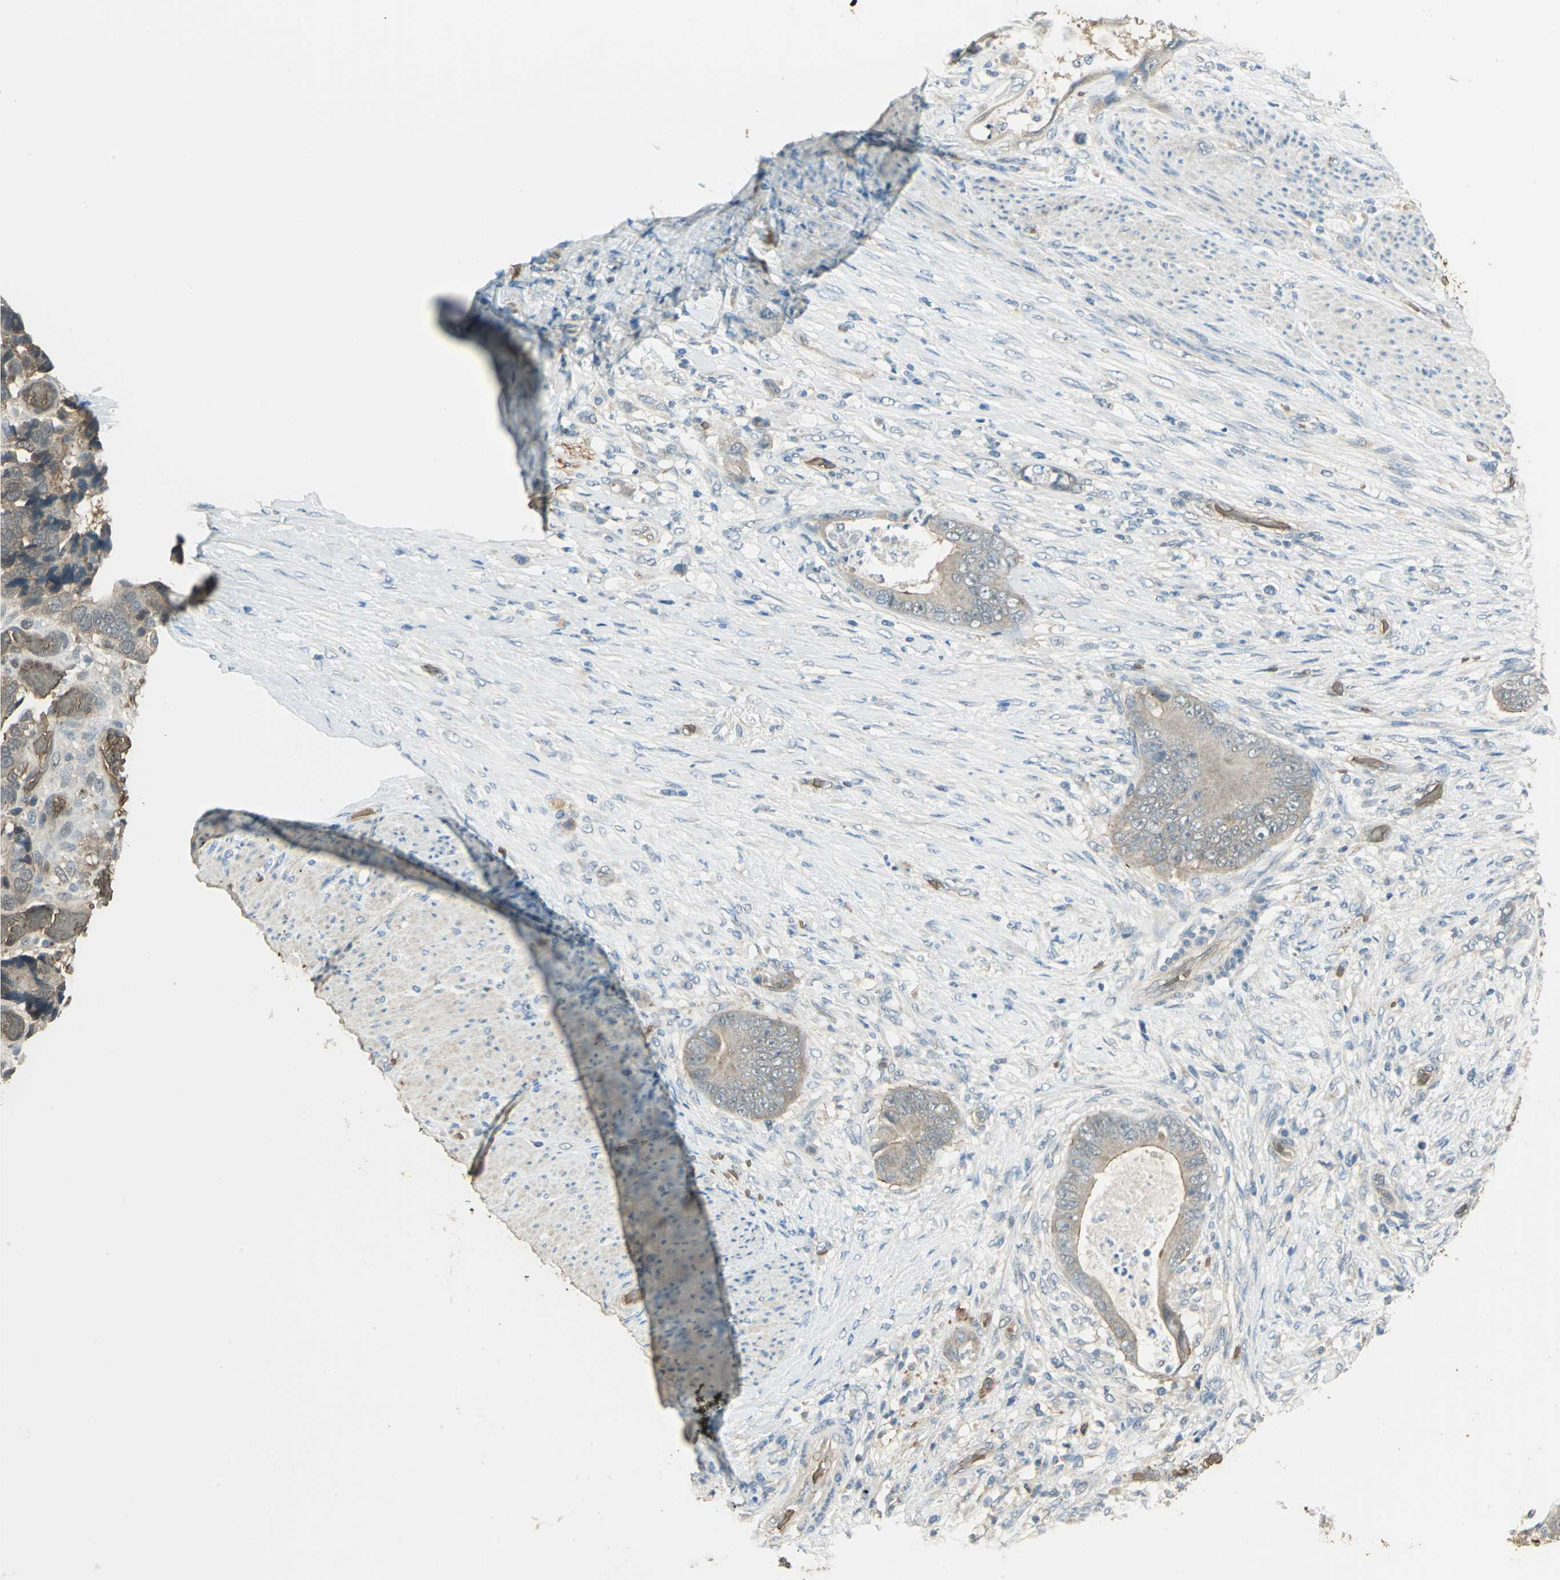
{"staining": {"intensity": "moderate", "quantity": ">75%", "location": "cytoplasmic/membranous"}, "tissue": "colorectal cancer", "cell_type": "Tumor cells", "image_type": "cancer", "snomed": [{"axis": "morphology", "description": "Adenocarcinoma, NOS"}, {"axis": "topography", "description": "Rectum"}], "caption": "Approximately >75% of tumor cells in human colorectal cancer (adenocarcinoma) exhibit moderate cytoplasmic/membranous protein staining as visualized by brown immunohistochemical staining.", "gene": "DDAH1", "patient": {"sex": "female", "age": 77}}